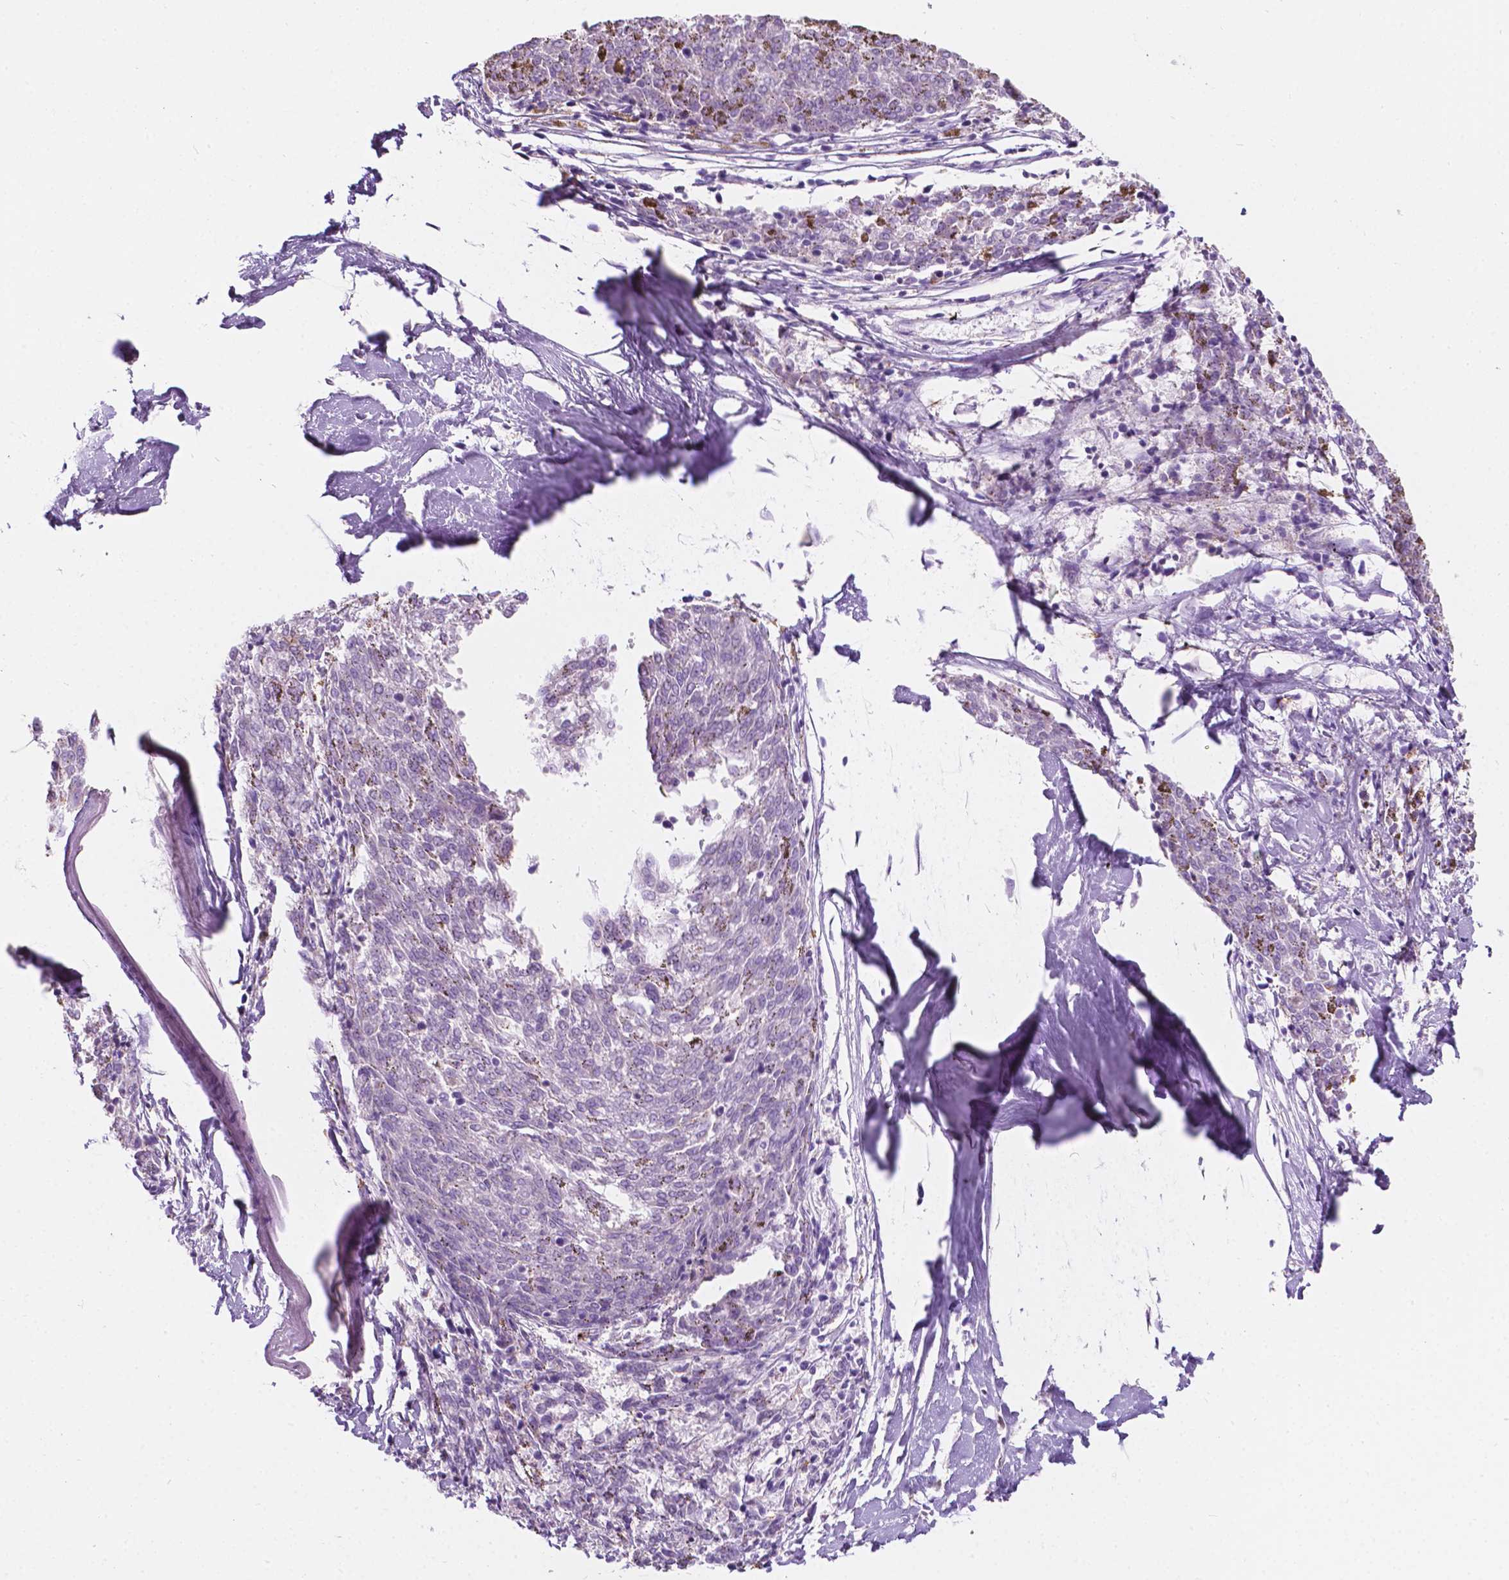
{"staining": {"intensity": "negative", "quantity": "none", "location": "none"}, "tissue": "melanoma", "cell_type": "Tumor cells", "image_type": "cancer", "snomed": [{"axis": "morphology", "description": "Malignant melanoma, NOS"}, {"axis": "topography", "description": "Skin"}], "caption": "The immunohistochemistry histopathology image has no significant positivity in tumor cells of melanoma tissue.", "gene": "NOS1AP", "patient": {"sex": "female", "age": 72}}